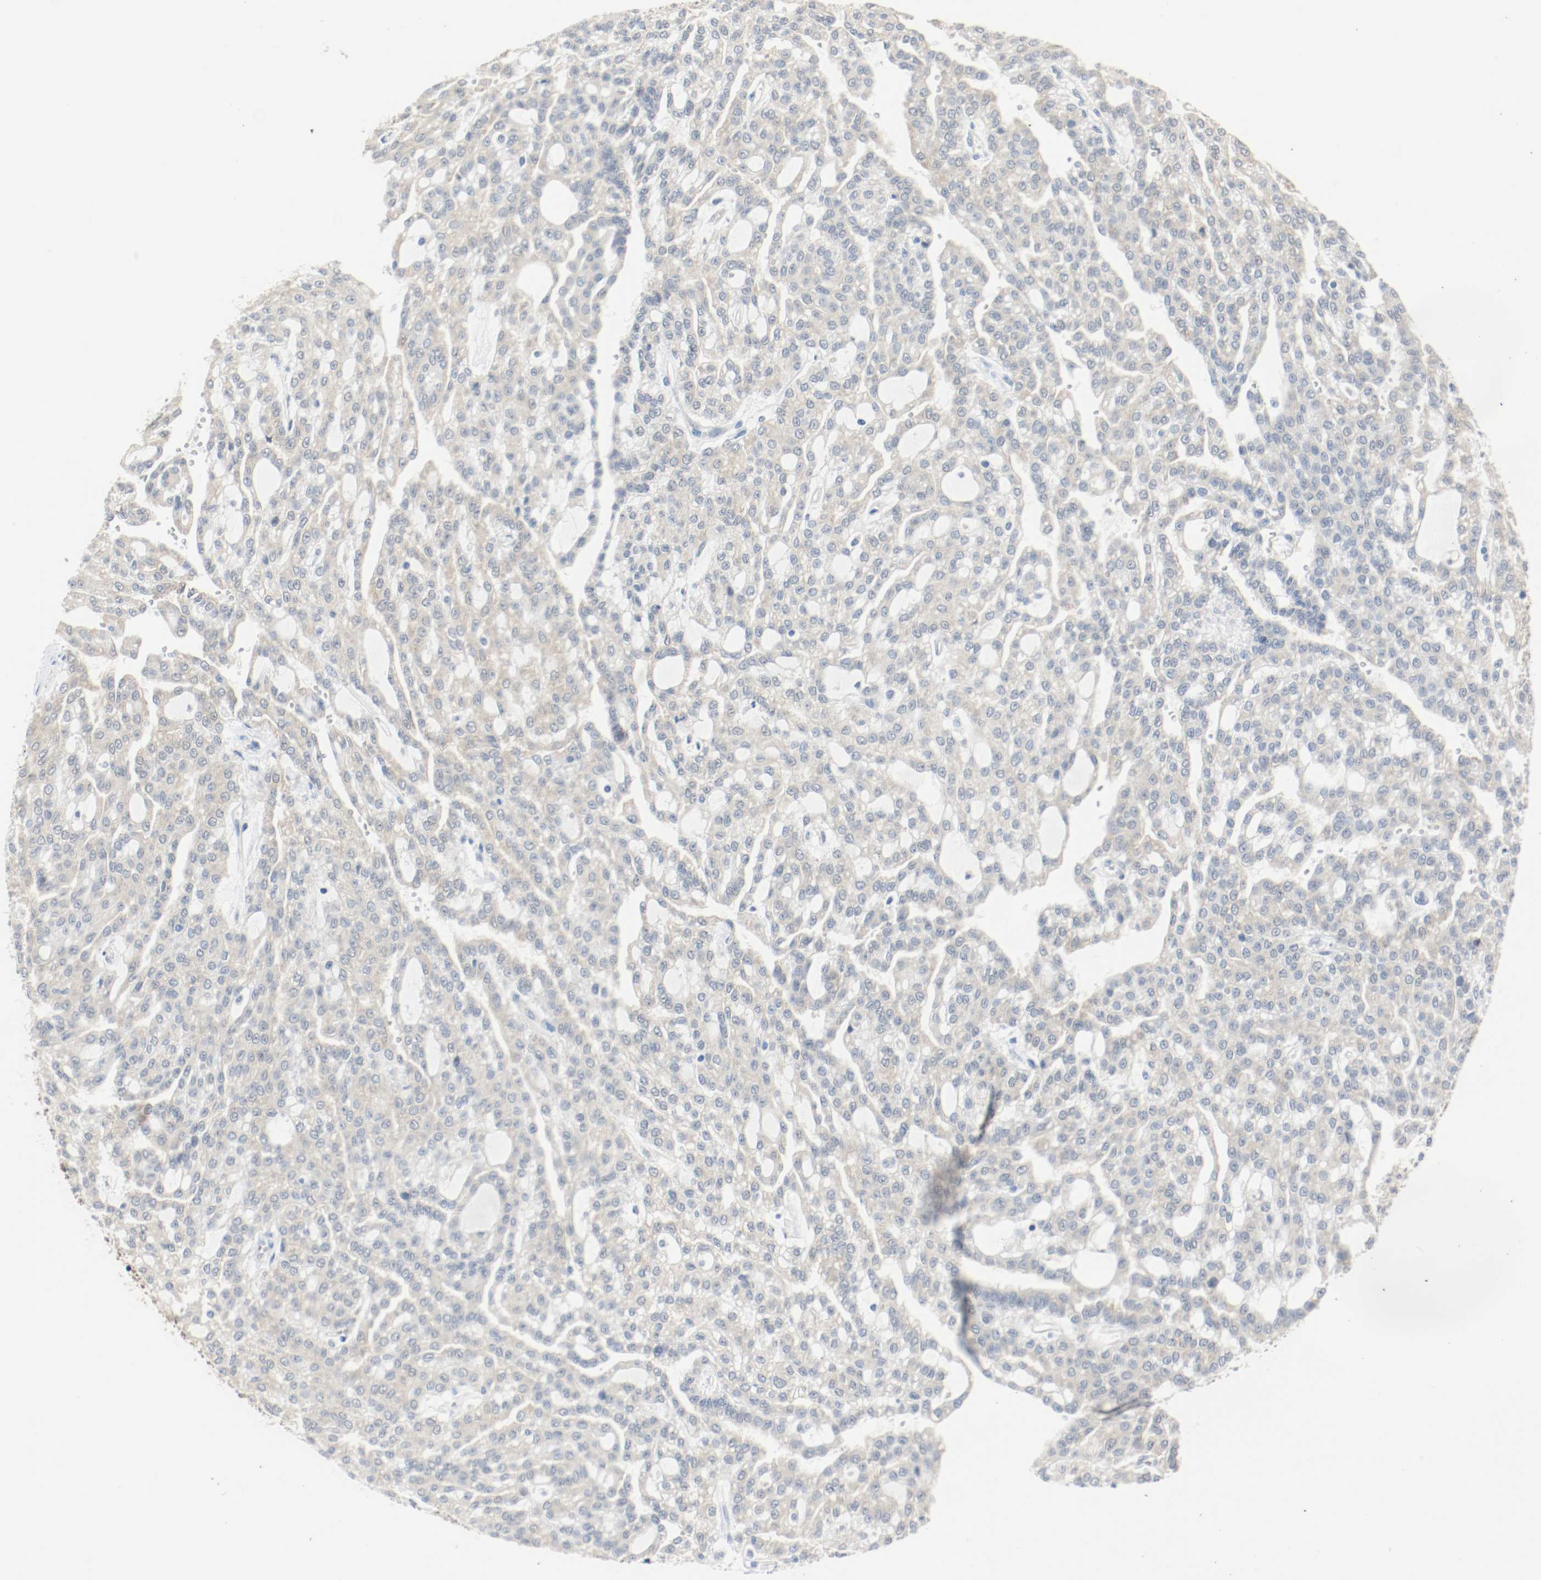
{"staining": {"intensity": "weak", "quantity": ">75%", "location": "cytoplasmic/membranous"}, "tissue": "renal cancer", "cell_type": "Tumor cells", "image_type": "cancer", "snomed": [{"axis": "morphology", "description": "Adenocarcinoma, NOS"}, {"axis": "topography", "description": "Kidney"}], "caption": "Renal adenocarcinoma stained with a protein marker exhibits weak staining in tumor cells.", "gene": "PPME1", "patient": {"sex": "male", "age": 63}}